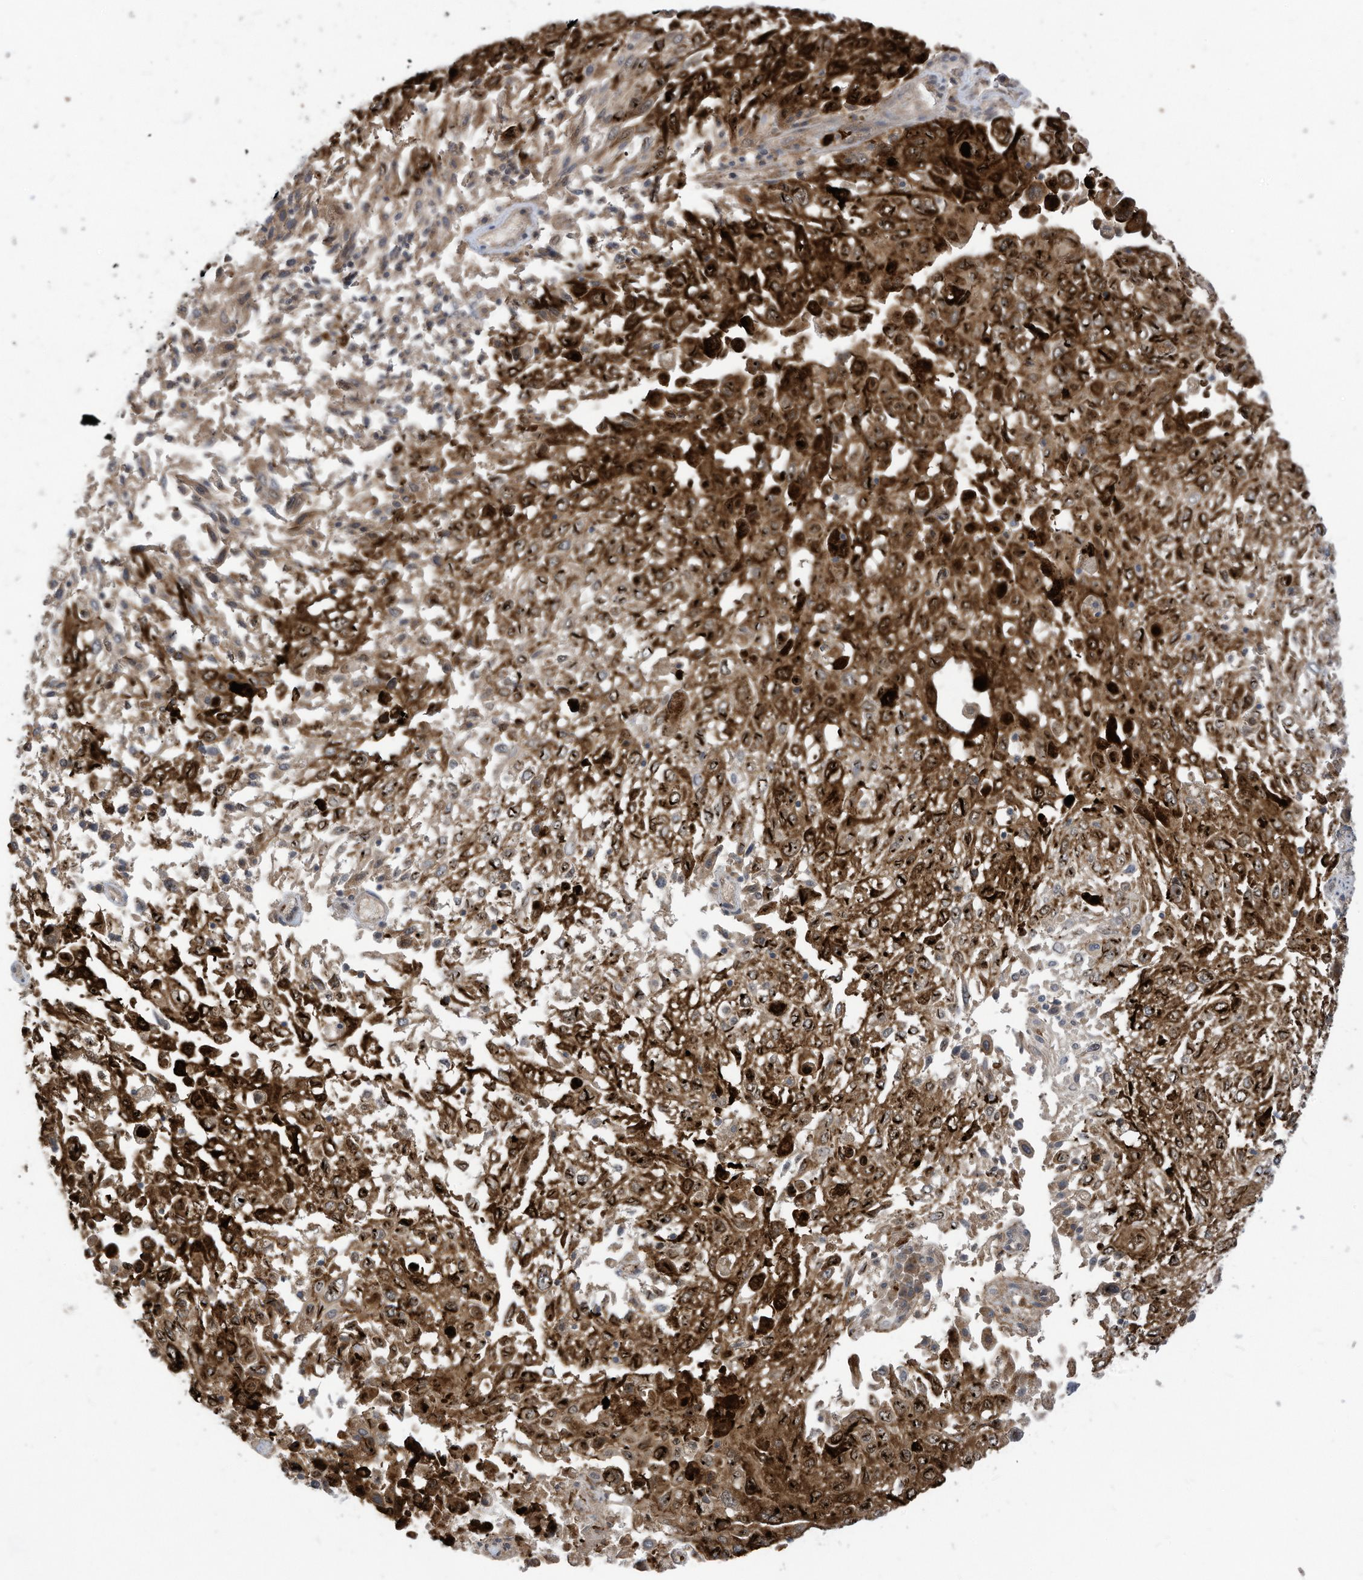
{"staining": {"intensity": "moderate", "quantity": "25%-75%", "location": "cytoplasmic/membranous,nuclear"}, "tissue": "lung cancer", "cell_type": "Tumor cells", "image_type": "cancer", "snomed": [{"axis": "morphology", "description": "Squamous cell carcinoma, NOS"}, {"axis": "topography", "description": "Lung"}], "caption": "Protein staining of lung cancer tissue reveals moderate cytoplasmic/membranous and nuclear staining in about 25%-75% of tumor cells.", "gene": "CNKSR1", "patient": {"sex": "male", "age": 65}}